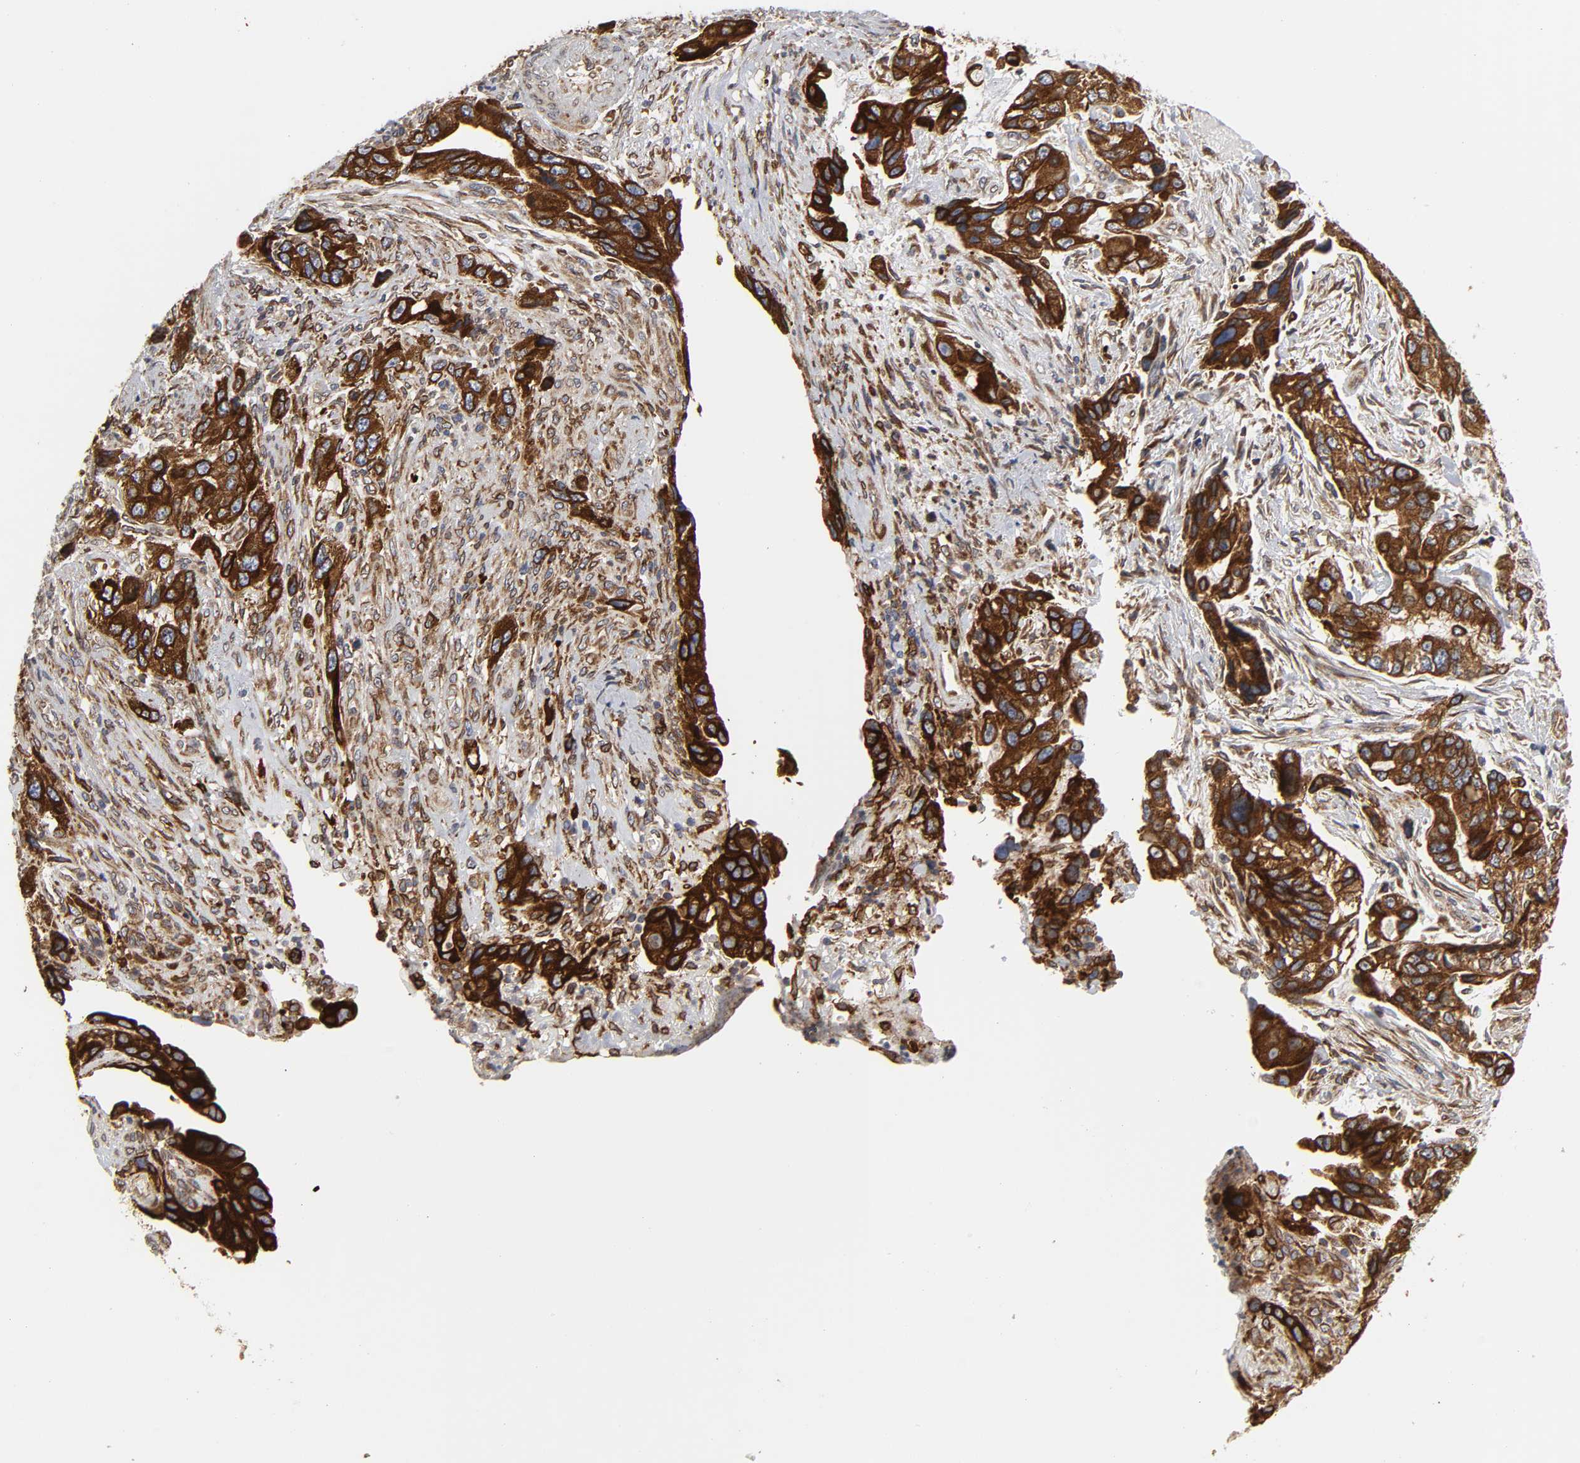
{"staining": {"intensity": "strong", "quantity": ">75%", "location": "cytoplasmic/membranous"}, "tissue": "stomach cancer", "cell_type": "Tumor cells", "image_type": "cancer", "snomed": [{"axis": "morphology", "description": "Adenocarcinoma, NOS"}, {"axis": "topography", "description": "Stomach, lower"}], "caption": "DAB immunohistochemical staining of human stomach cancer (adenocarcinoma) exhibits strong cytoplasmic/membranous protein staining in about >75% of tumor cells.", "gene": "POR", "patient": {"sex": "female", "age": 93}}